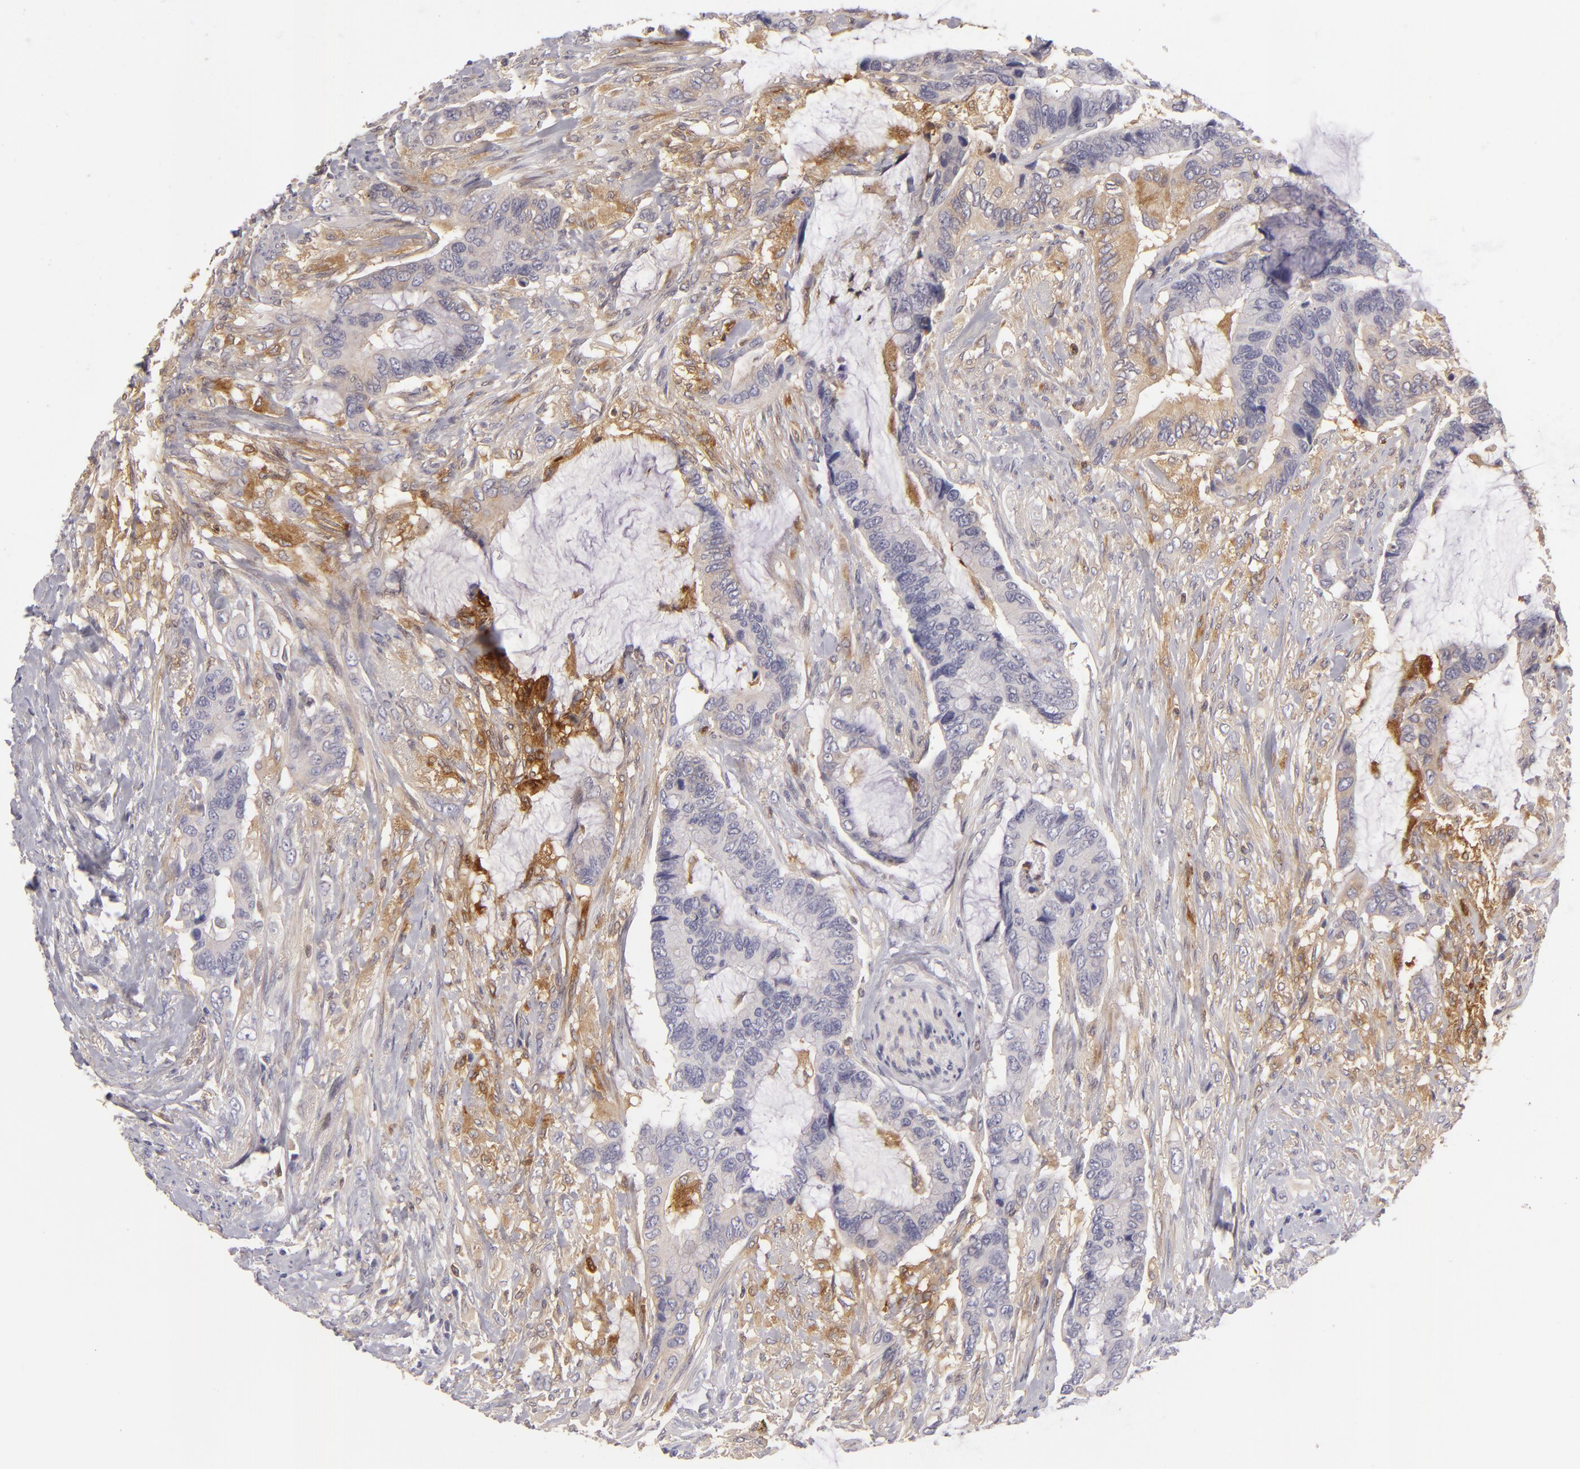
{"staining": {"intensity": "moderate", "quantity": "25%-75%", "location": "cytoplasmic/membranous"}, "tissue": "colorectal cancer", "cell_type": "Tumor cells", "image_type": "cancer", "snomed": [{"axis": "morphology", "description": "Adenocarcinoma, NOS"}, {"axis": "topography", "description": "Rectum"}], "caption": "Immunohistochemistry (IHC) image of colorectal cancer stained for a protein (brown), which demonstrates medium levels of moderate cytoplasmic/membranous staining in about 25%-75% of tumor cells.", "gene": "MMP10", "patient": {"sex": "female", "age": 59}}